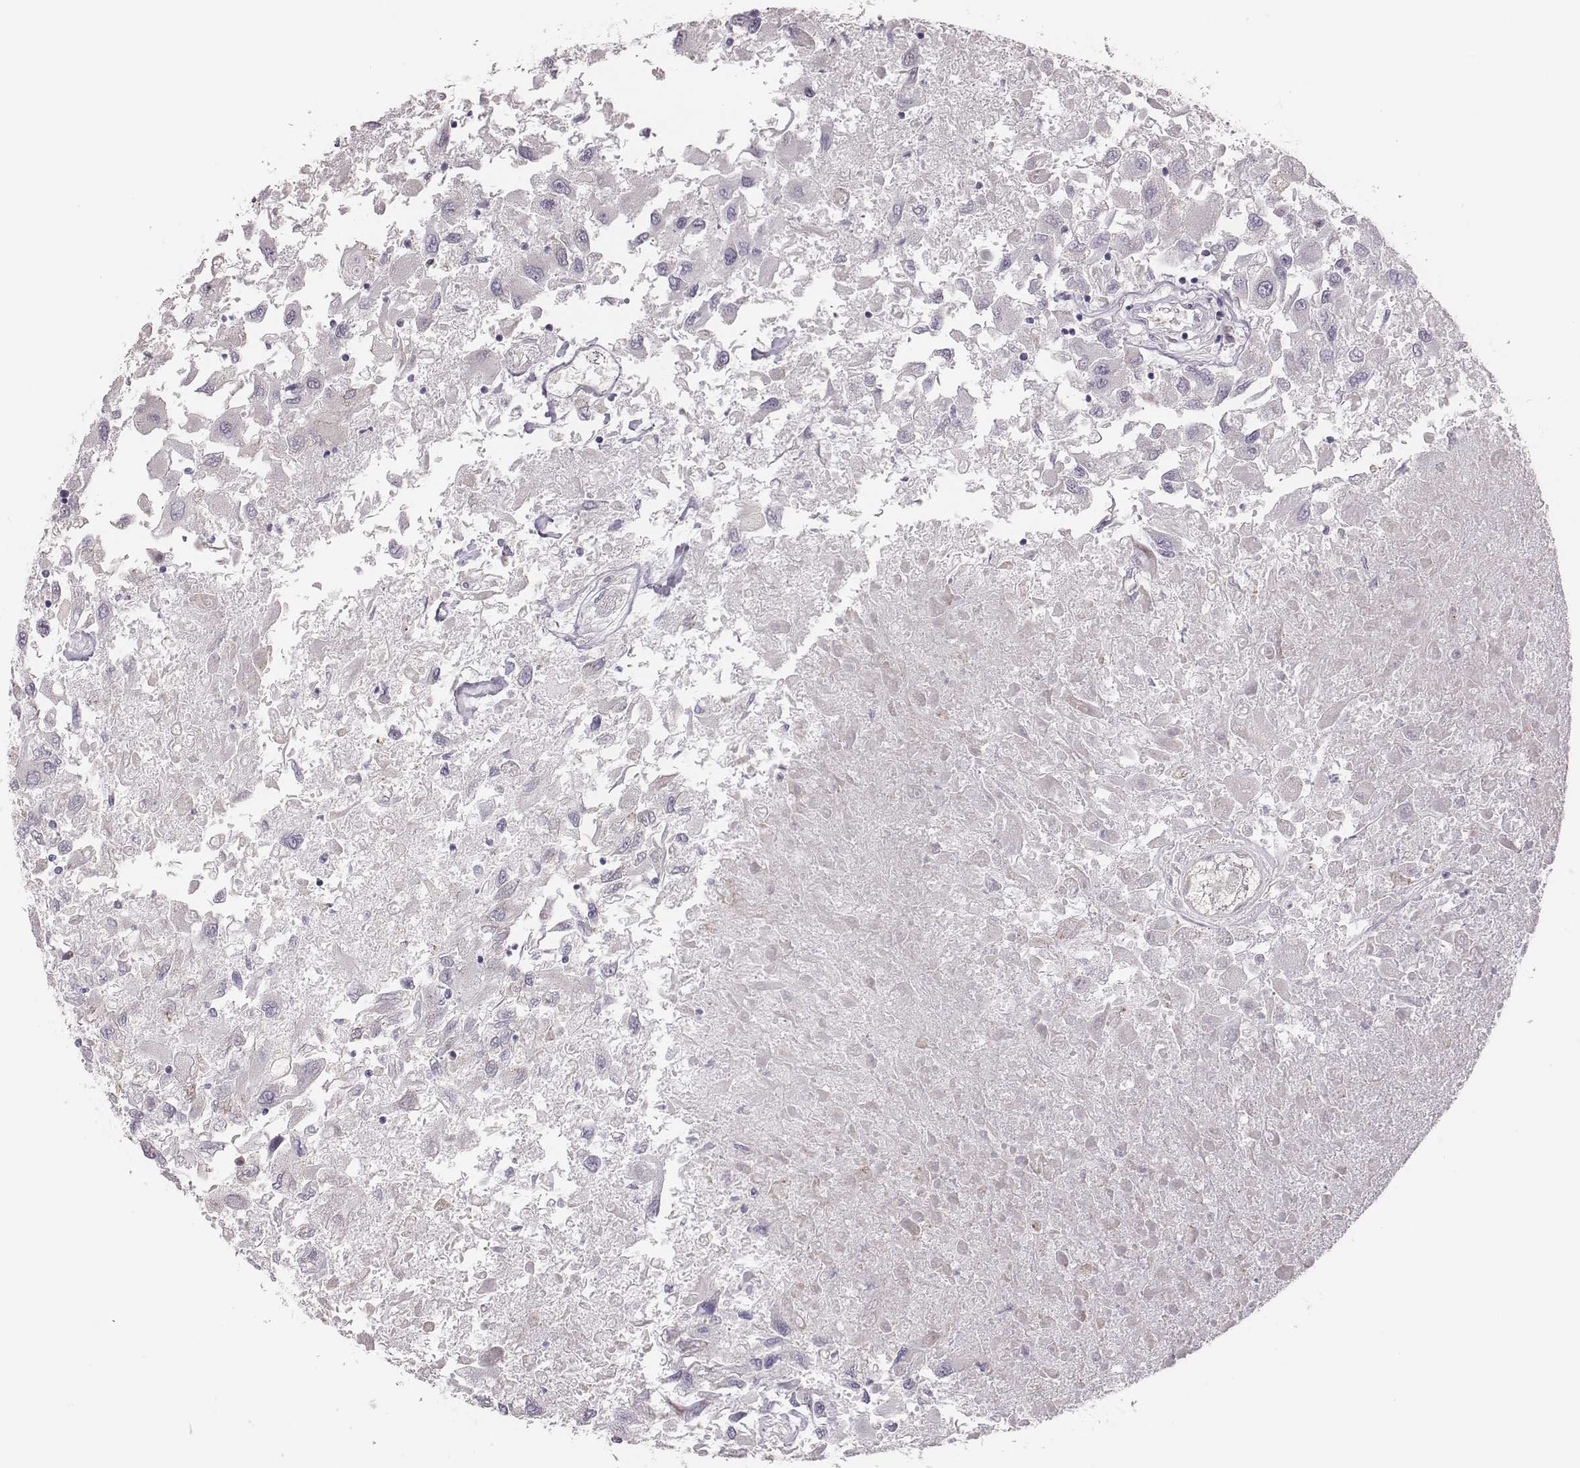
{"staining": {"intensity": "negative", "quantity": "none", "location": "none"}, "tissue": "renal cancer", "cell_type": "Tumor cells", "image_type": "cancer", "snomed": [{"axis": "morphology", "description": "Adenocarcinoma, NOS"}, {"axis": "topography", "description": "Kidney"}], "caption": "Protein analysis of renal cancer (adenocarcinoma) exhibits no significant staining in tumor cells.", "gene": "PBK", "patient": {"sex": "female", "age": 76}}